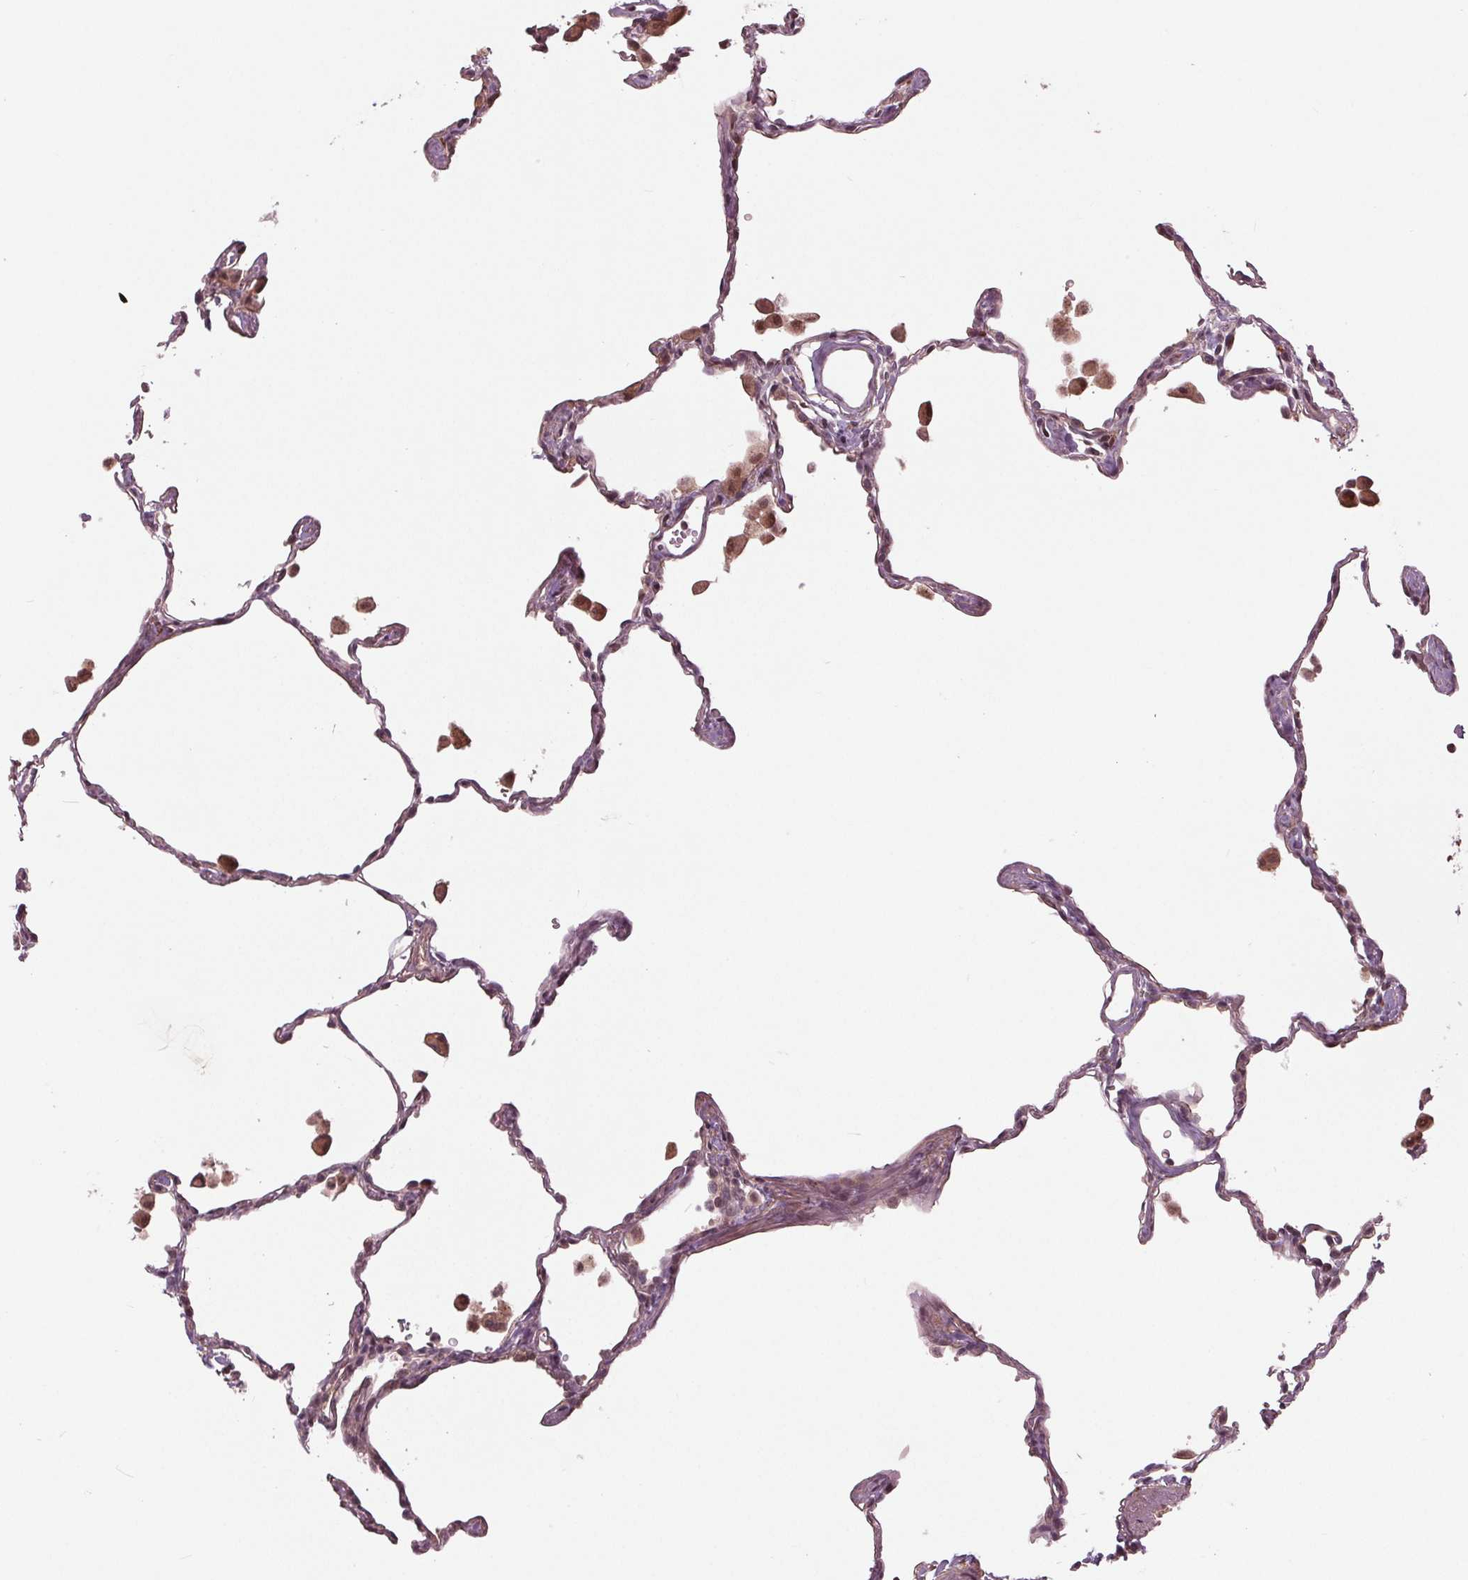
{"staining": {"intensity": "negative", "quantity": "none", "location": "none"}, "tissue": "lung", "cell_type": "Alveolar cells", "image_type": "normal", "snomed": [{"axis": "morphology", "description": "Normal tissue, NOS"}, {"axis": "topography", "description": "Lung"}], "caption": "Alveolar cells show no significant staining in normal lung. Brightfield microscopy of IHC stained with DAB (3,3'-diaminobenzidine) (brown) and hematoxylin (blue), captured at high magnification.", "gene": "CDKL4", "patient": {"sex": "female", "age": 47}}